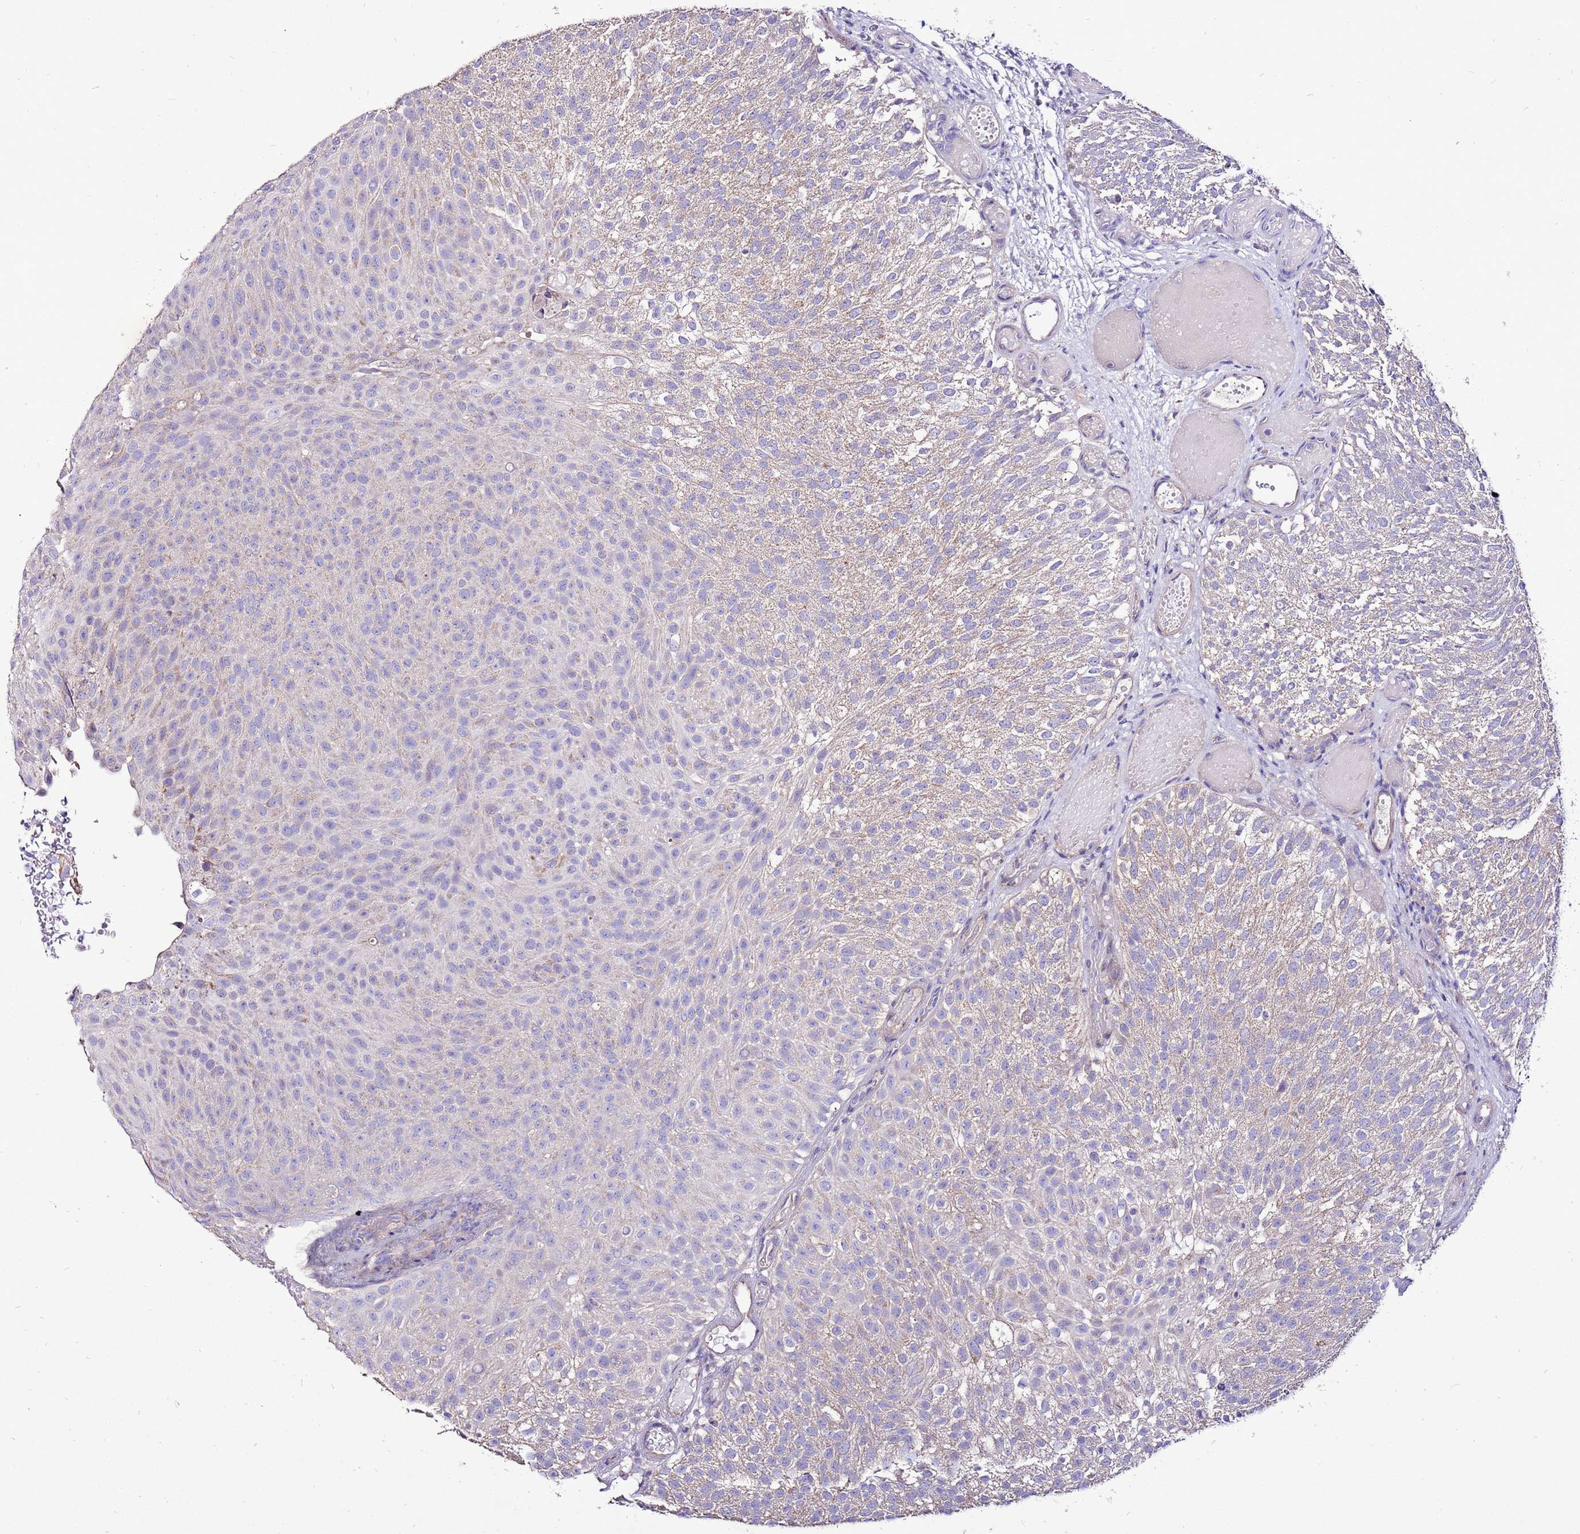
{"staining": {"intensity": "negative", "quantity": "none", "location": "none"}, "tissue": "urothelial cancer", "cell_type": "Tumor cells", "image_type": "cancer", "snomed": [{"axis": "morphology", "description": "Urothelial carcinoma, Low grade"}, {"axis": "topography", "description": "Urinary bladder"}], "caption": "Immunohistochemistry of human urothelial cancer reveals no staining in tumor cells.", "gene": "TMEM106C", "patient": {"sex": "male", "age": 78}}